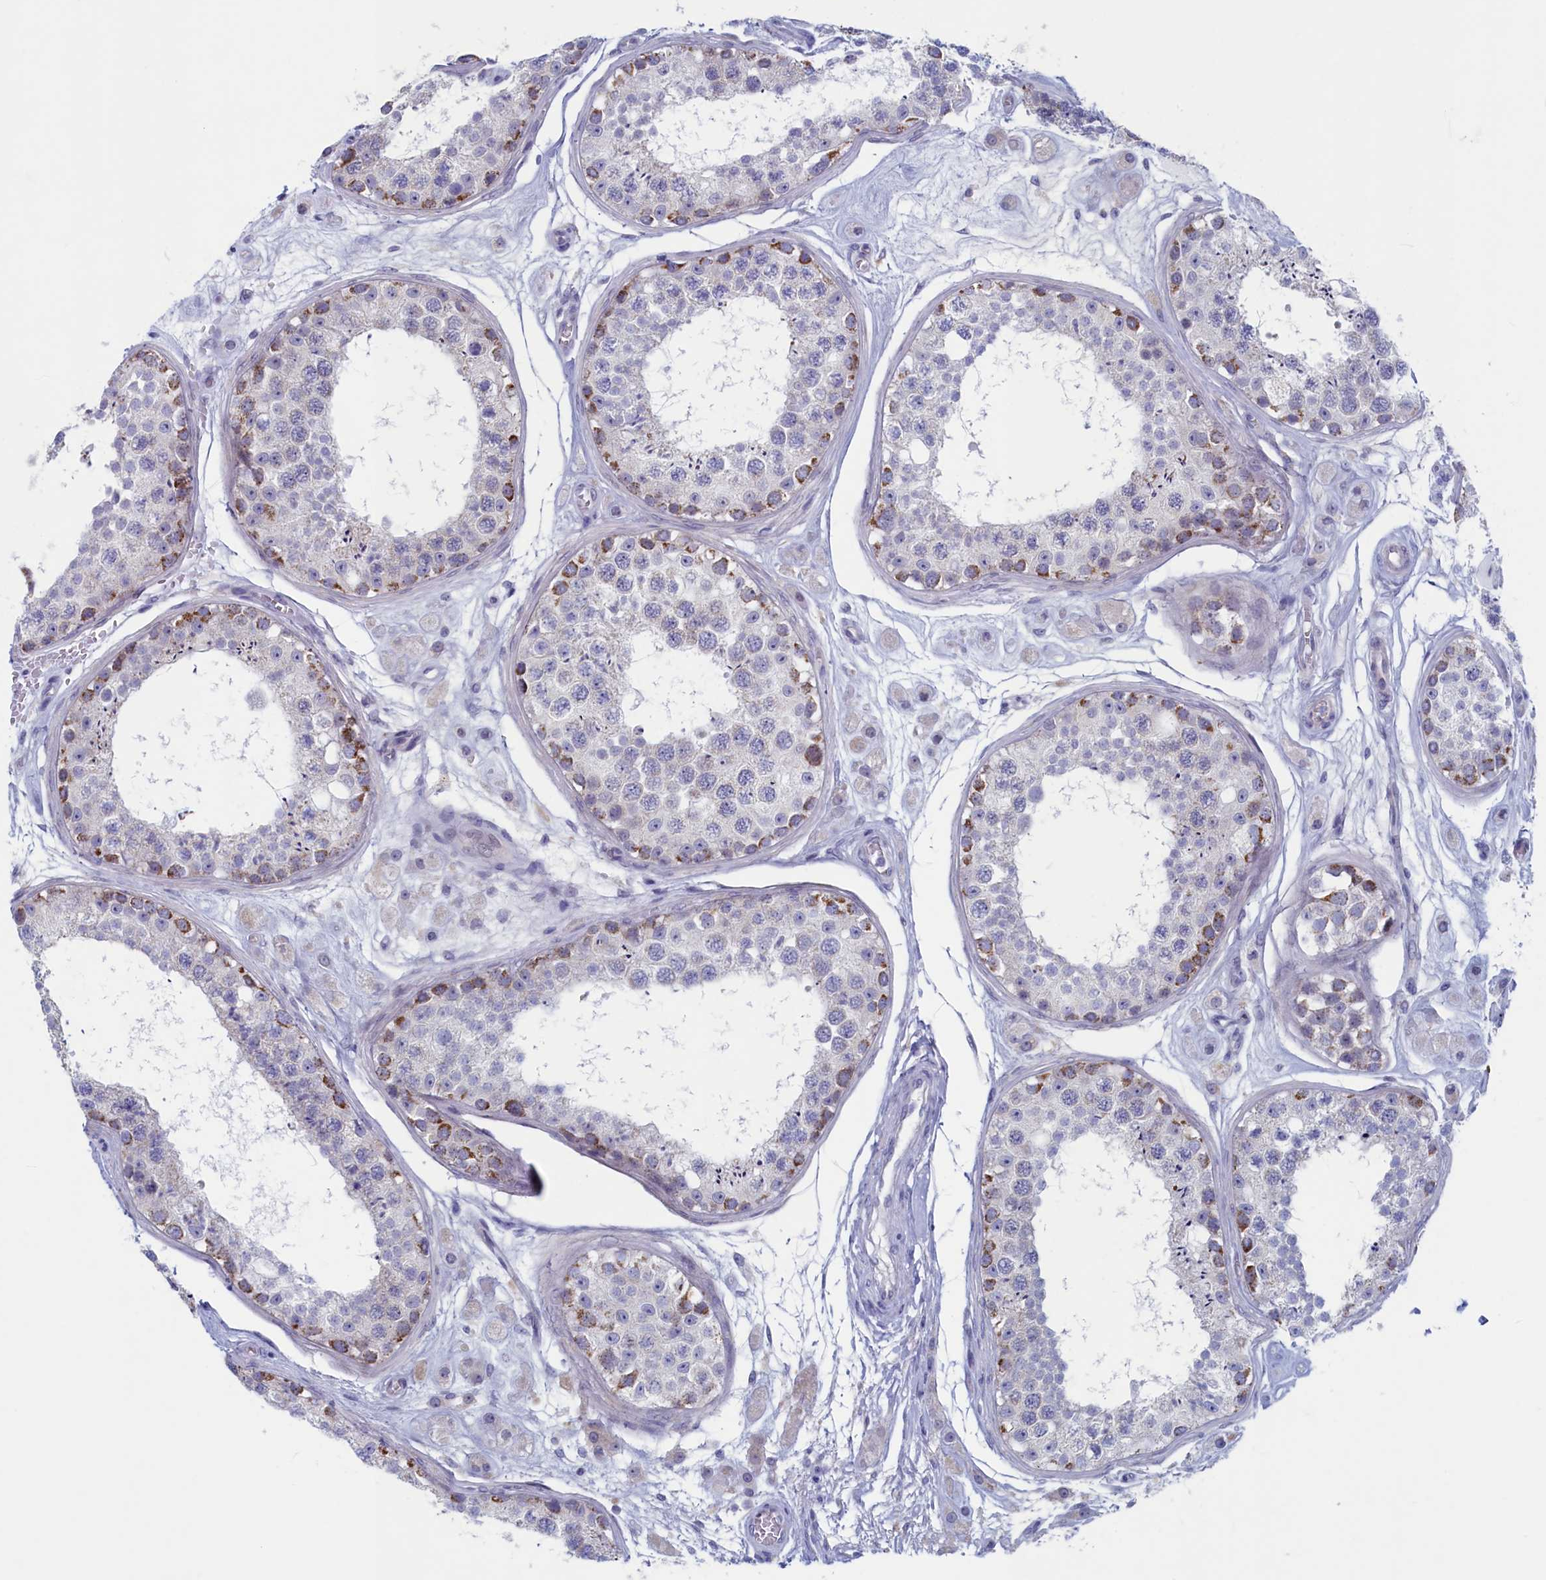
{"staining": {"intensity": "moderate", "quantity": "<25%", "location": "cytoplasmic/membranous"}, "tissue": "testis", "cell_type": "Cells in seminiferous ducts", "image_type": "normal", "snomed": [{"axis": "morphology", "description": "Normal tissue, NOS"}, {"axis": "topography", "description": "Testis"}], "caption": "The photomicrograph displays staining of unremarkable testis, revealing moderate cytoplasmic/membranous protein expression (brown color) within cells in seminiferous ducts.", "gene": "WDR76", "patient": {"sex": "male", "age": 25}}